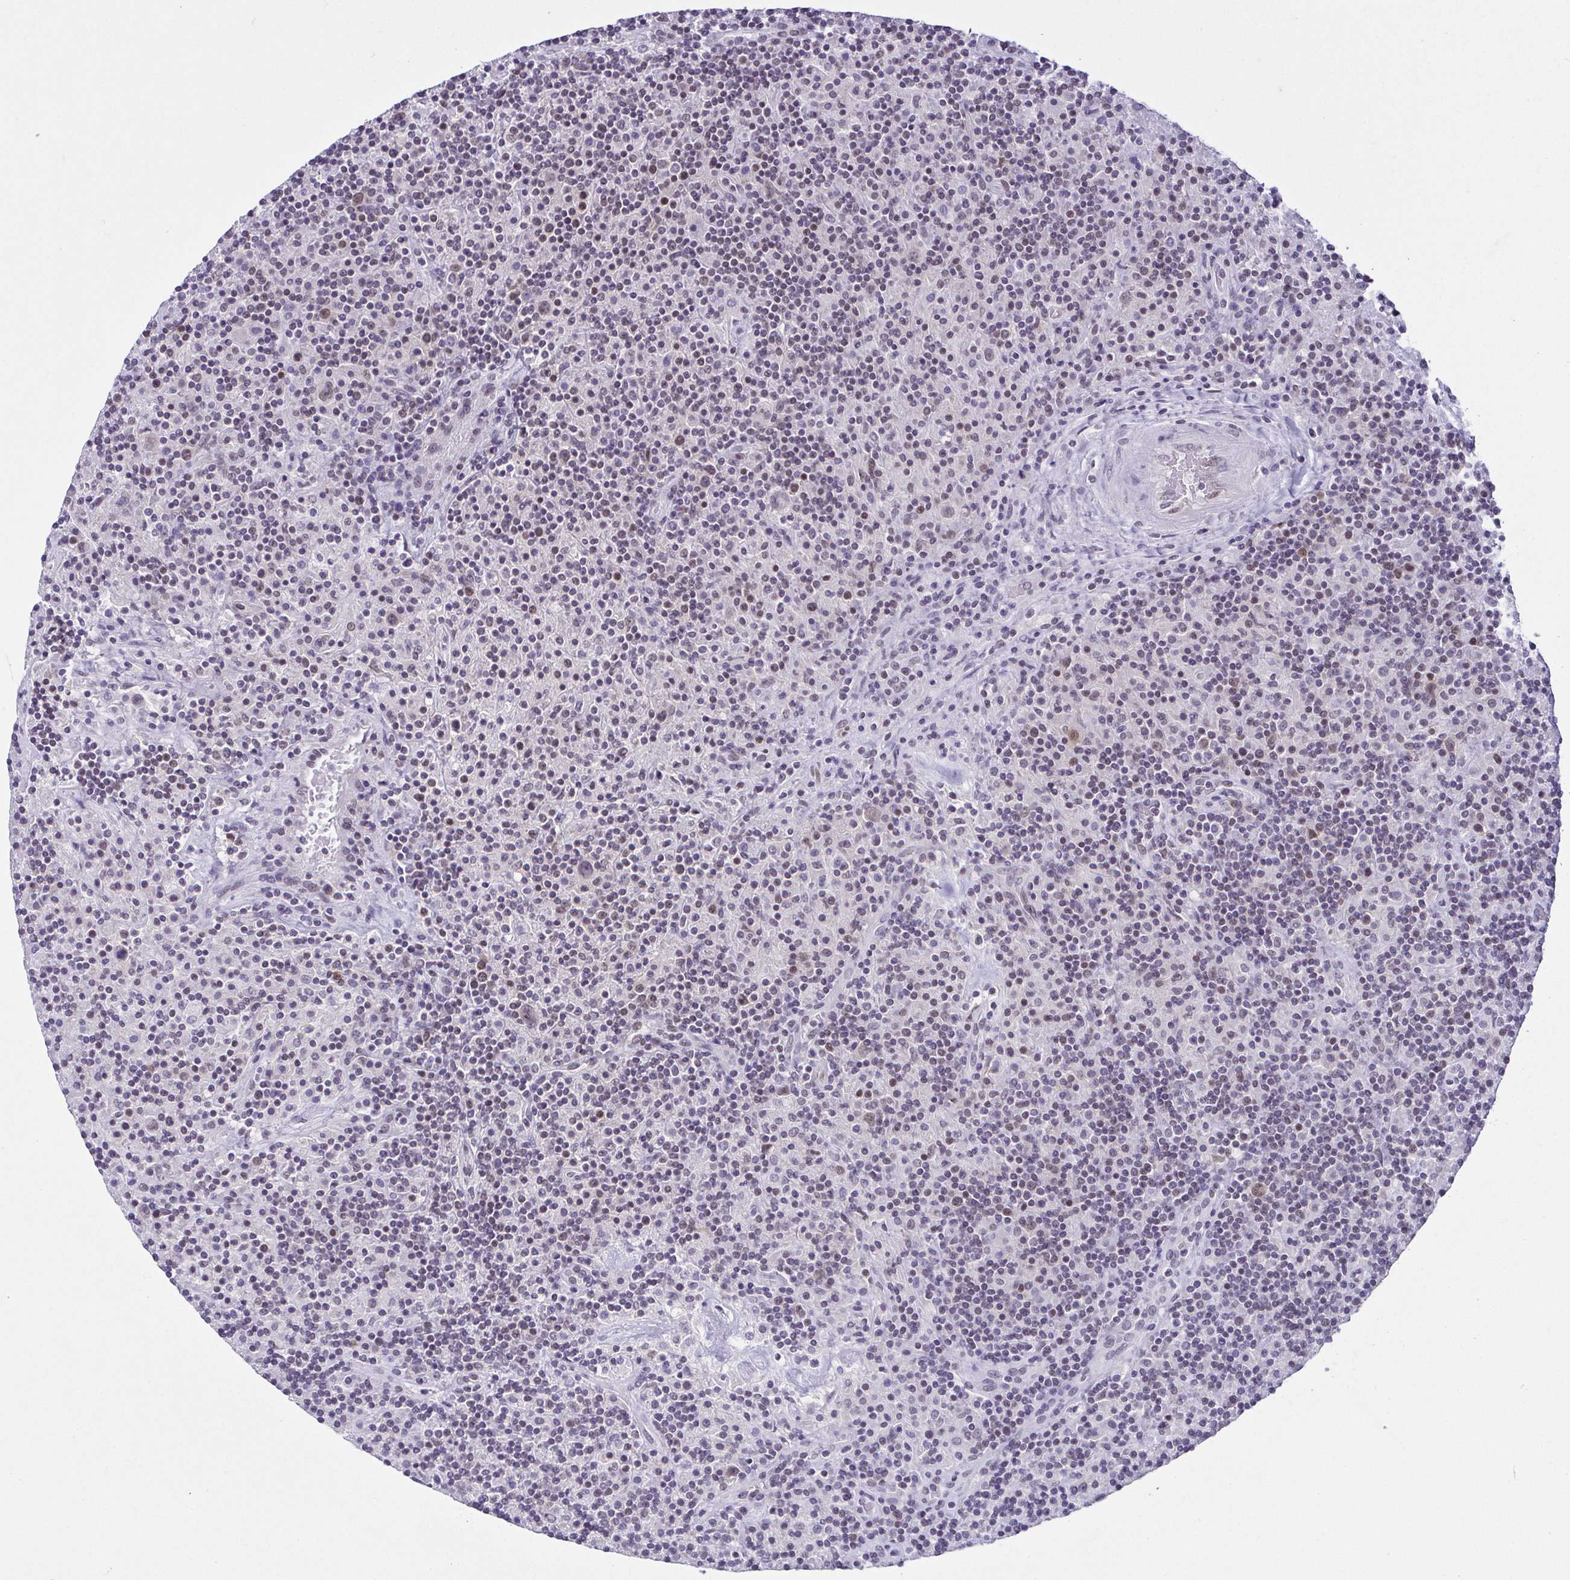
{"staining": {"intensity": "weak", "quantity": "25%-75%", "location": "nuclear"}, "tissue": "lymphoma", "cell_type": "Tumor cells", "image_type": "cancer", "snomed": [{"axis": "morphology", "description": "Hodgkin's disease, NOS"}, {"axis": "topography", "description": "Lymph node"}], "caption": "Immunohistochemical staining of human Hodgkin's disease demonstrates low levels of weak nuclear expression in about 25%-75% of tumor cells. Ihc stains the protein in brown and the nuclei are stained blue.", "gene": "RBM3", "patient": {"sex": "male", "age": 70}}